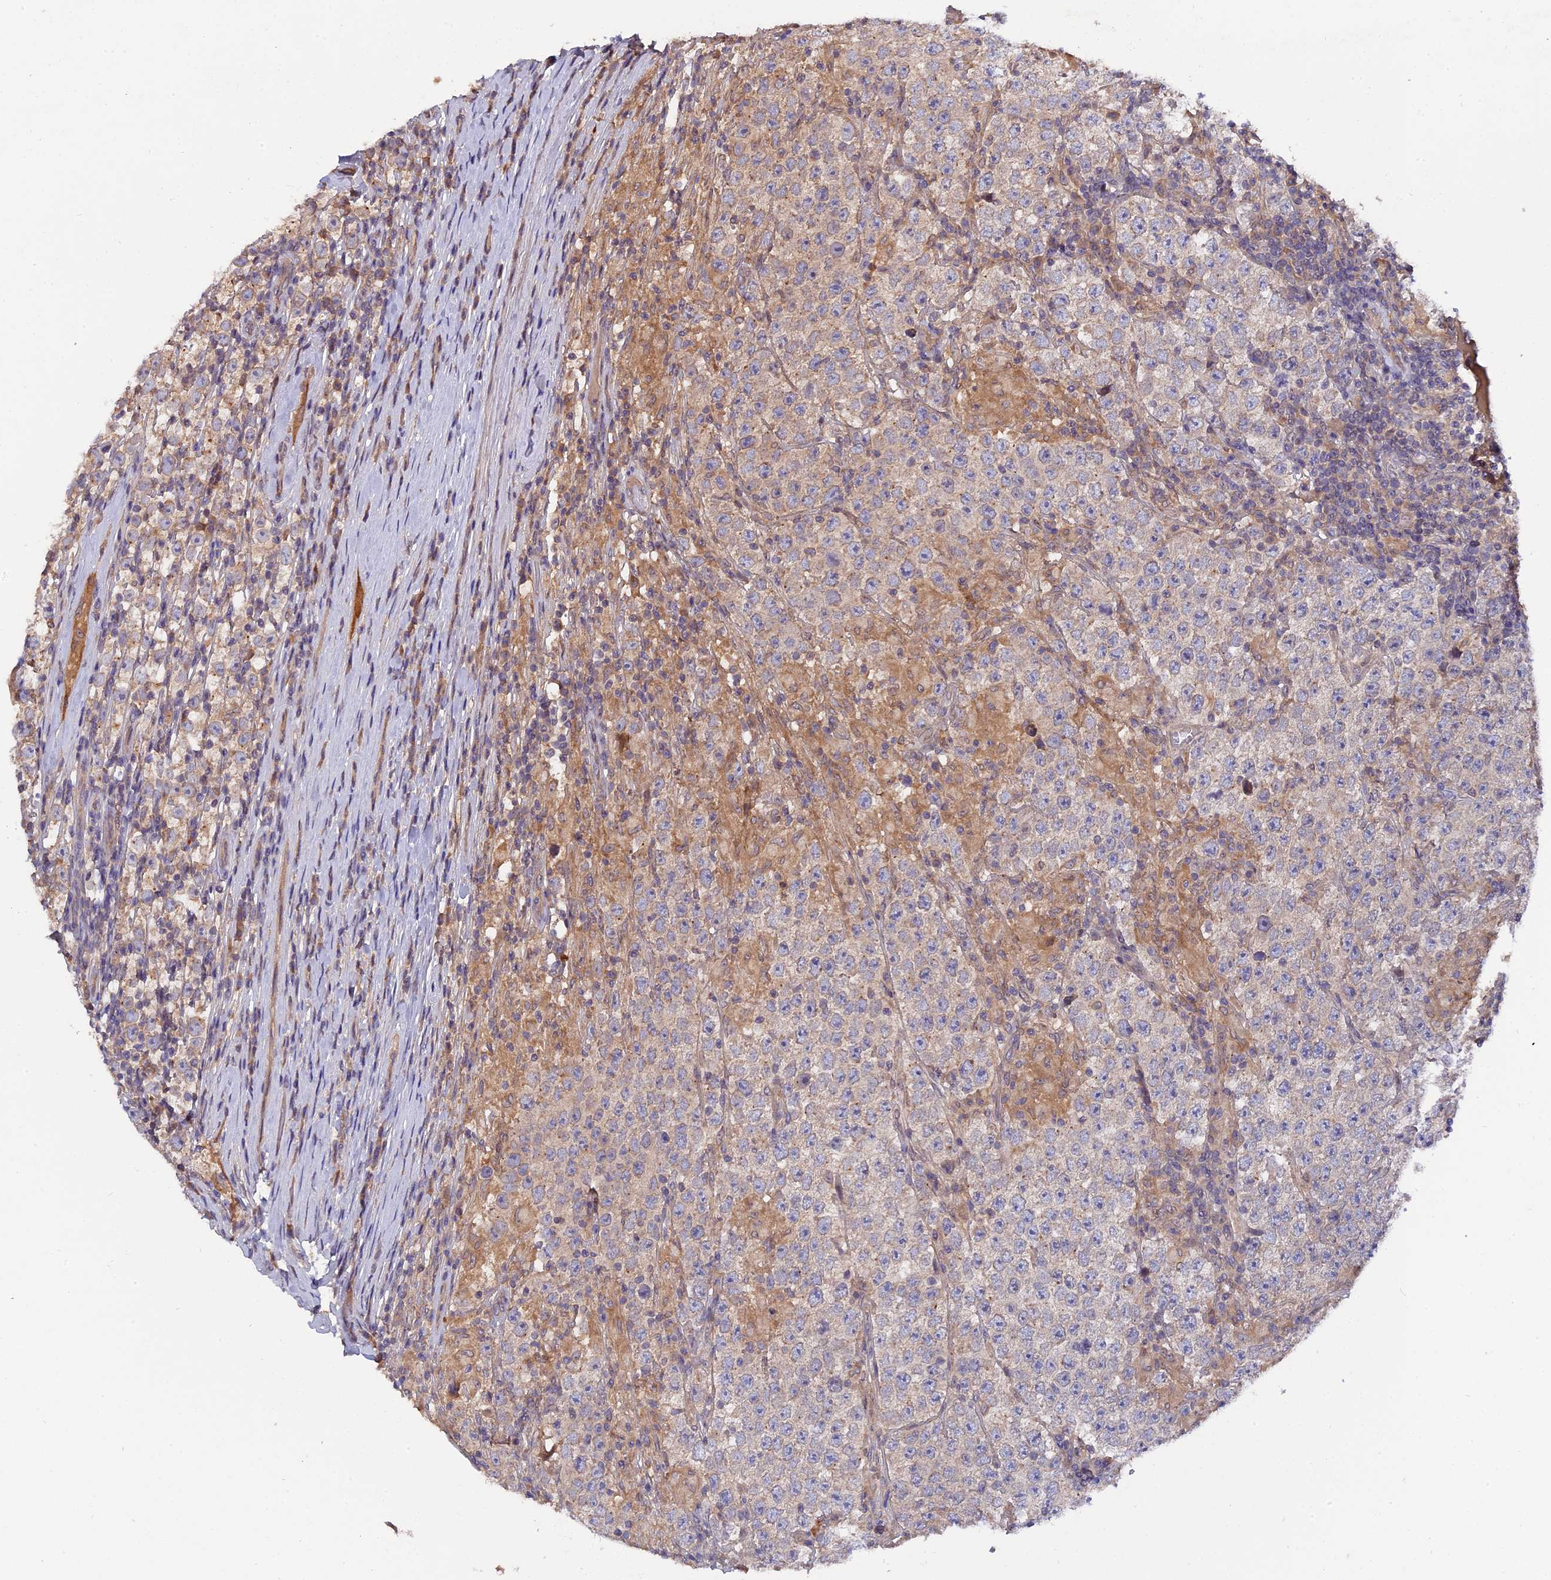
{"staining": {"intensity": "weak", "quantity": "<25%", "location": "cytoplasmic/membranous"}, "tissue": "testis cancer", "cell_type": "Tumor cells", "image_type": "cancer", "snomed": [{"axis": "morphology", "description": "Normal tissue, NOS"}, {"axis": "morphology", "description": "Urothelial carcinoma, High grade"}, {"axis": "morphology", "description": "Seminoma, NOS"}, {"axis": "morphology", "description": "Carcinoma, Embryonal, NOS"}, {"axis": "topography", "description": "Urinary bladder"}, {"axis": "topography", "description": "Testis"}], "caption": "Human testis cancer stained for a protein using IHC displays no expression in tumor cells.", "gene": "ZCCHC2", "patient": {"sex": "male", "age": 41}}